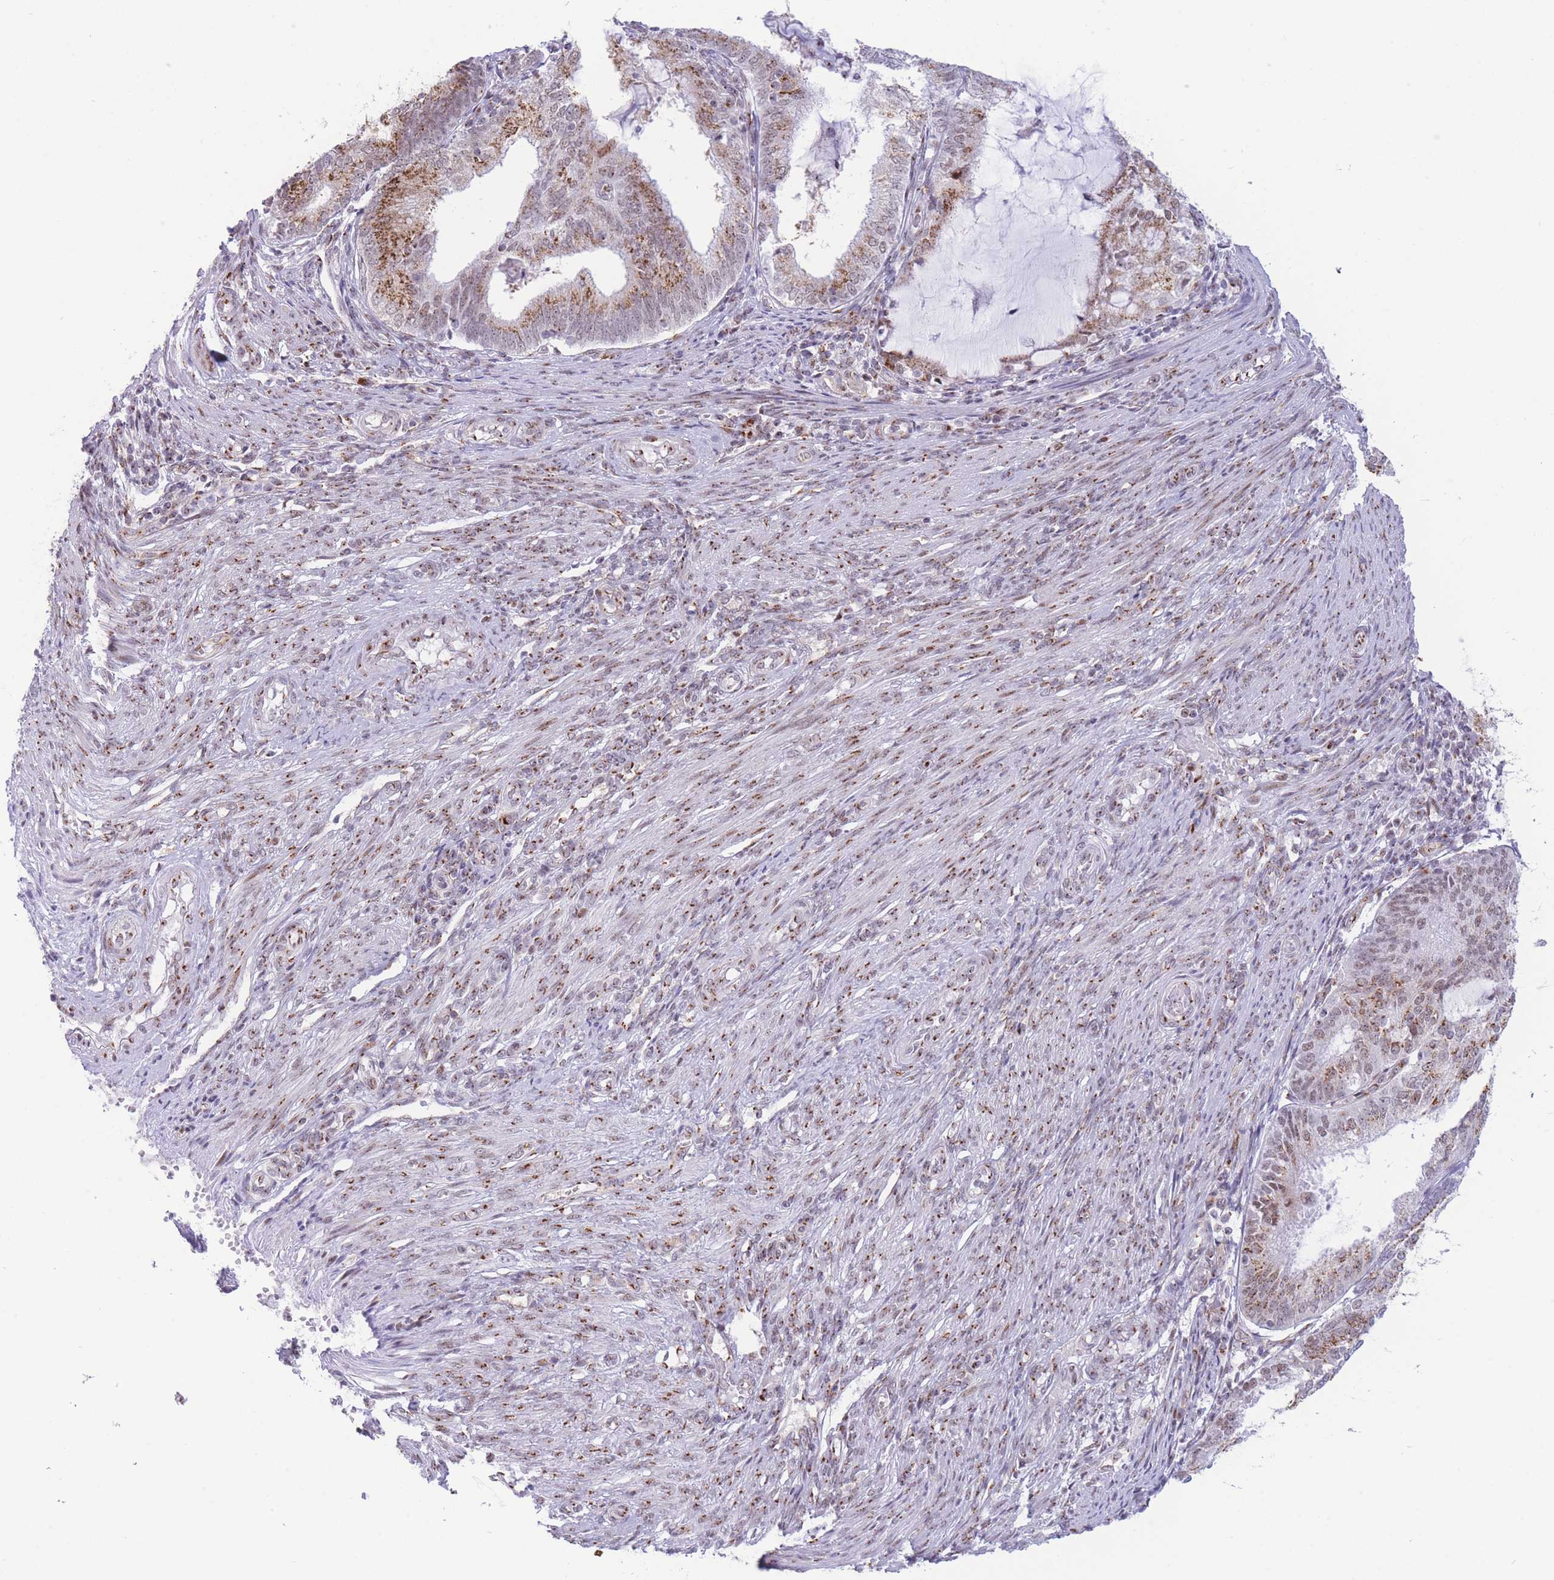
{"staining": {"intensity": "moderate", "quantity": ">75%", "location": "cytoplasmic/membranous,nuclear"}, "tissue": "endometrial cancer", "cell_type": "Tumor cells", "image_type": "cancer", "snomed": [{"axis": "morphology", "description": "Adenocarcinoma, NOS"}, {"axis": "topography", "description": "Endometrium"}], "caption": "Immunohistochemistry (IHC) photomicrograph of human endometrial cancer stained for a protein (brown), which reveals medium levels of moderate cytoplasmic/membranous and nuclear staining in about >75% of tumor cells.", "gene": "INO80C", "patient": {"sex": "female", "age": 81}}